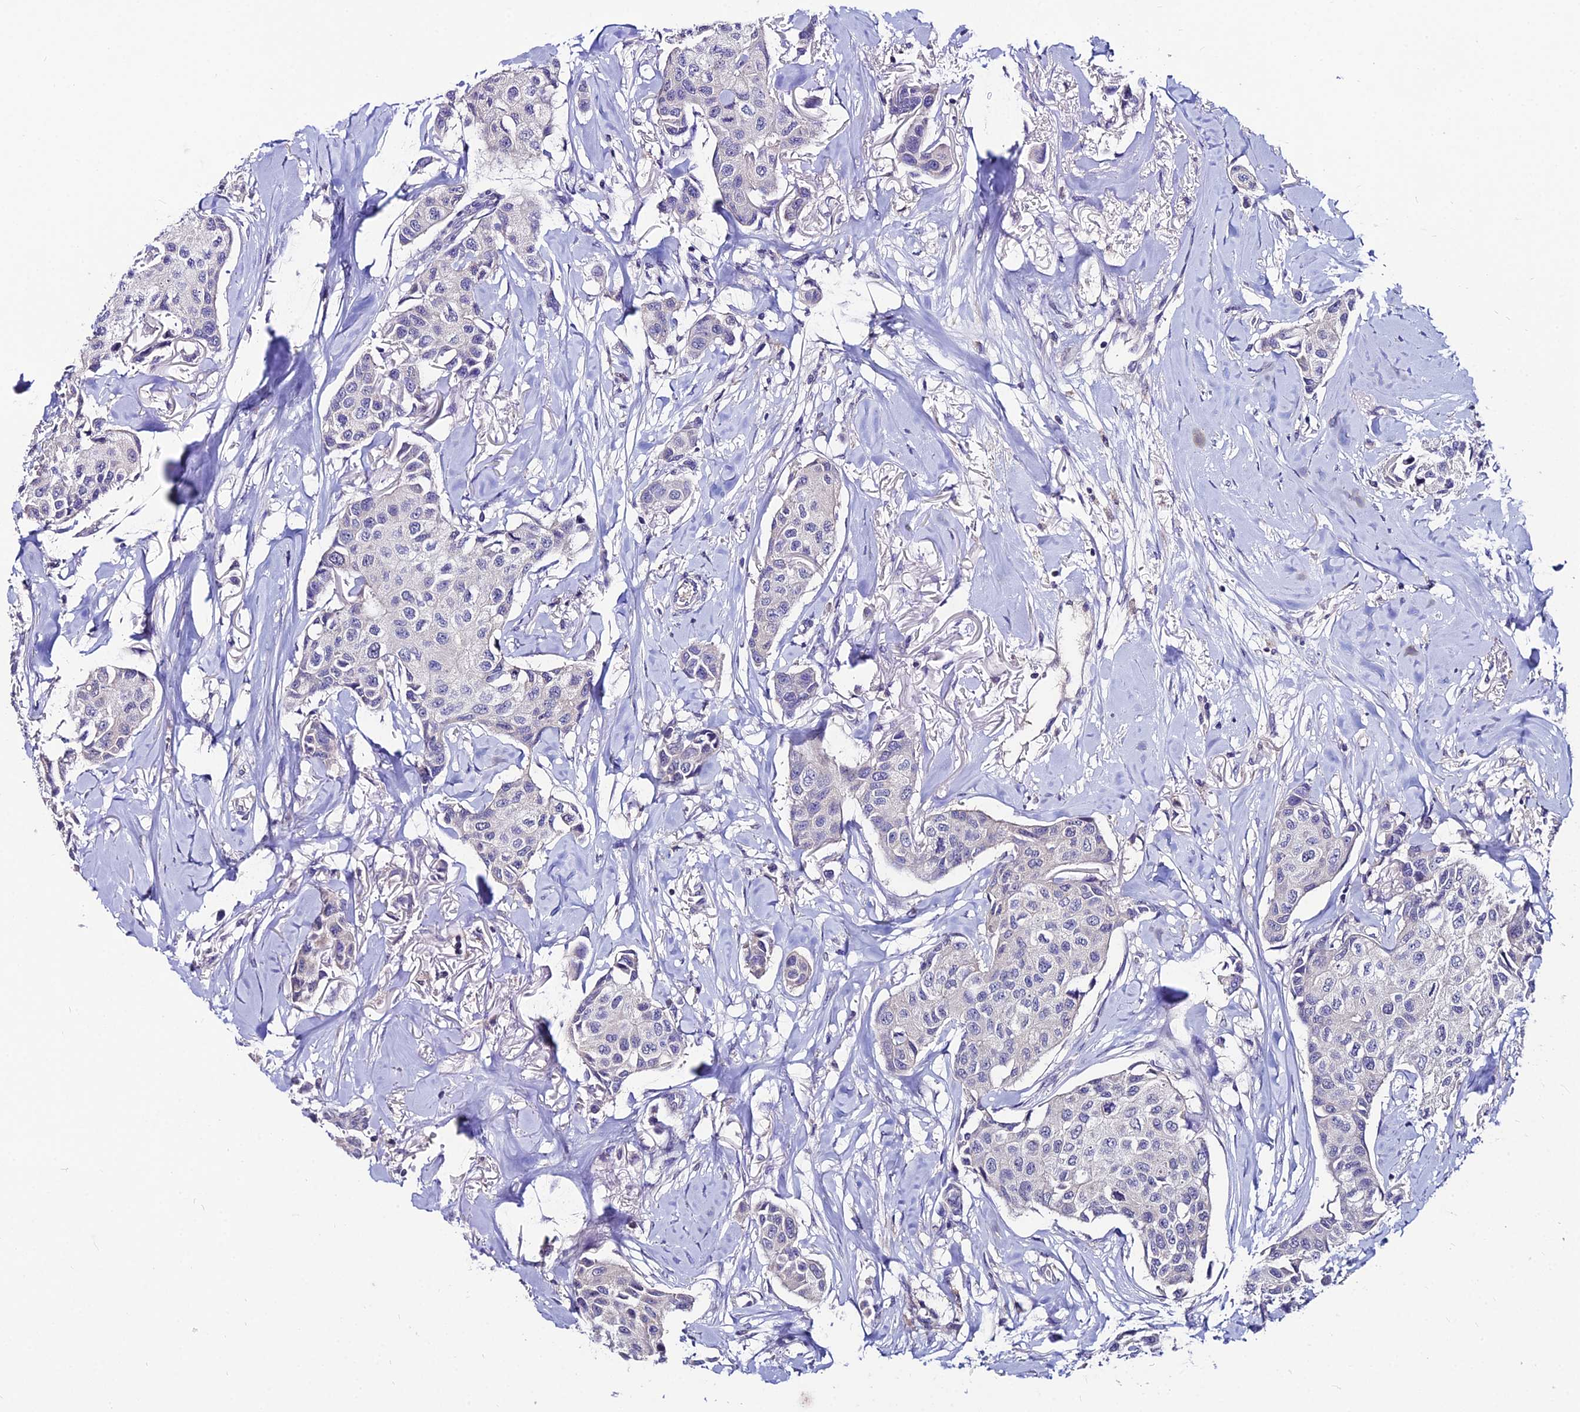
{"staining": {"intensity": "negative", "quantity": "none", "location": "none"}, "tissue": "breast cancer", "cell_type": "Tumor cells", "image_type": "cancer", "snomed": [{"axis": "morphology", "description": "Duct carcinoma"}, {"axis": "topography", "description": "Breast"}], "caption": "The photomicrograph reveals no significant expression in tumor cells of intraductal carcinoma (breast).", "gene": "LGALS7", "patient": {"sex": "female", "age": 80}}